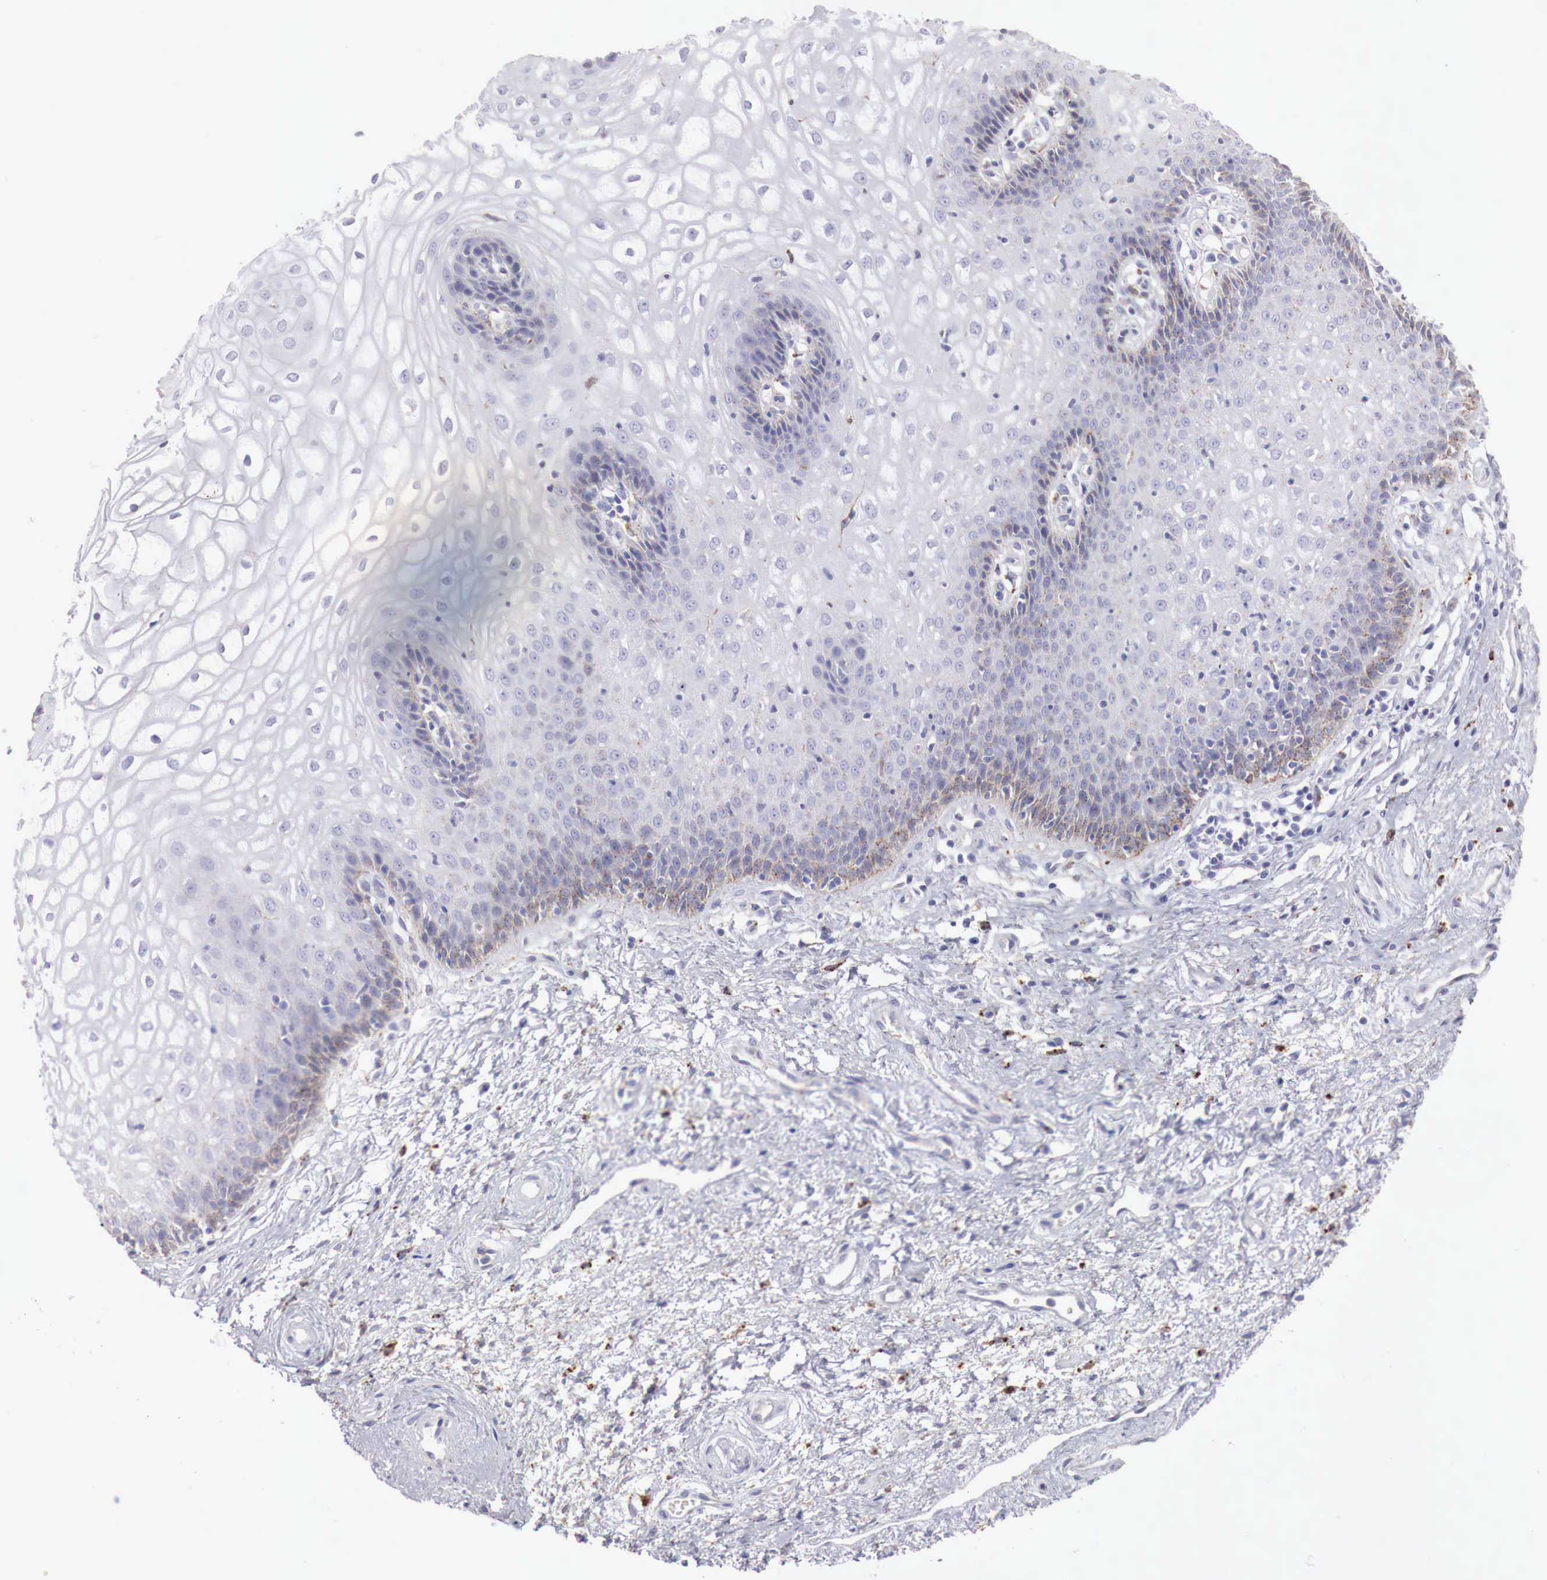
{"staining": {"intensity": "moderate", "quantity": "<25%", "location": "cytoplasmic/membranous"}, "tissue": "vagina", "cell_type": "Squamous epithelial cells", "image_type": "normal", "snomed": [{"axis": "morphology", "description": "Normal tissue, NOS"}, {"axis": "topography", "description": "Vagina"}], "caption": "A high-resolution photomicrograph shows immunohistochemistry (IHC) staining of unremarkable vagina, which demonstrates moderate cytoplasmic/membranous expression in approximately <25% of squamous epithelial cells.", "gene": "GLA", "patient": {"sex": "female", "age": 34}}